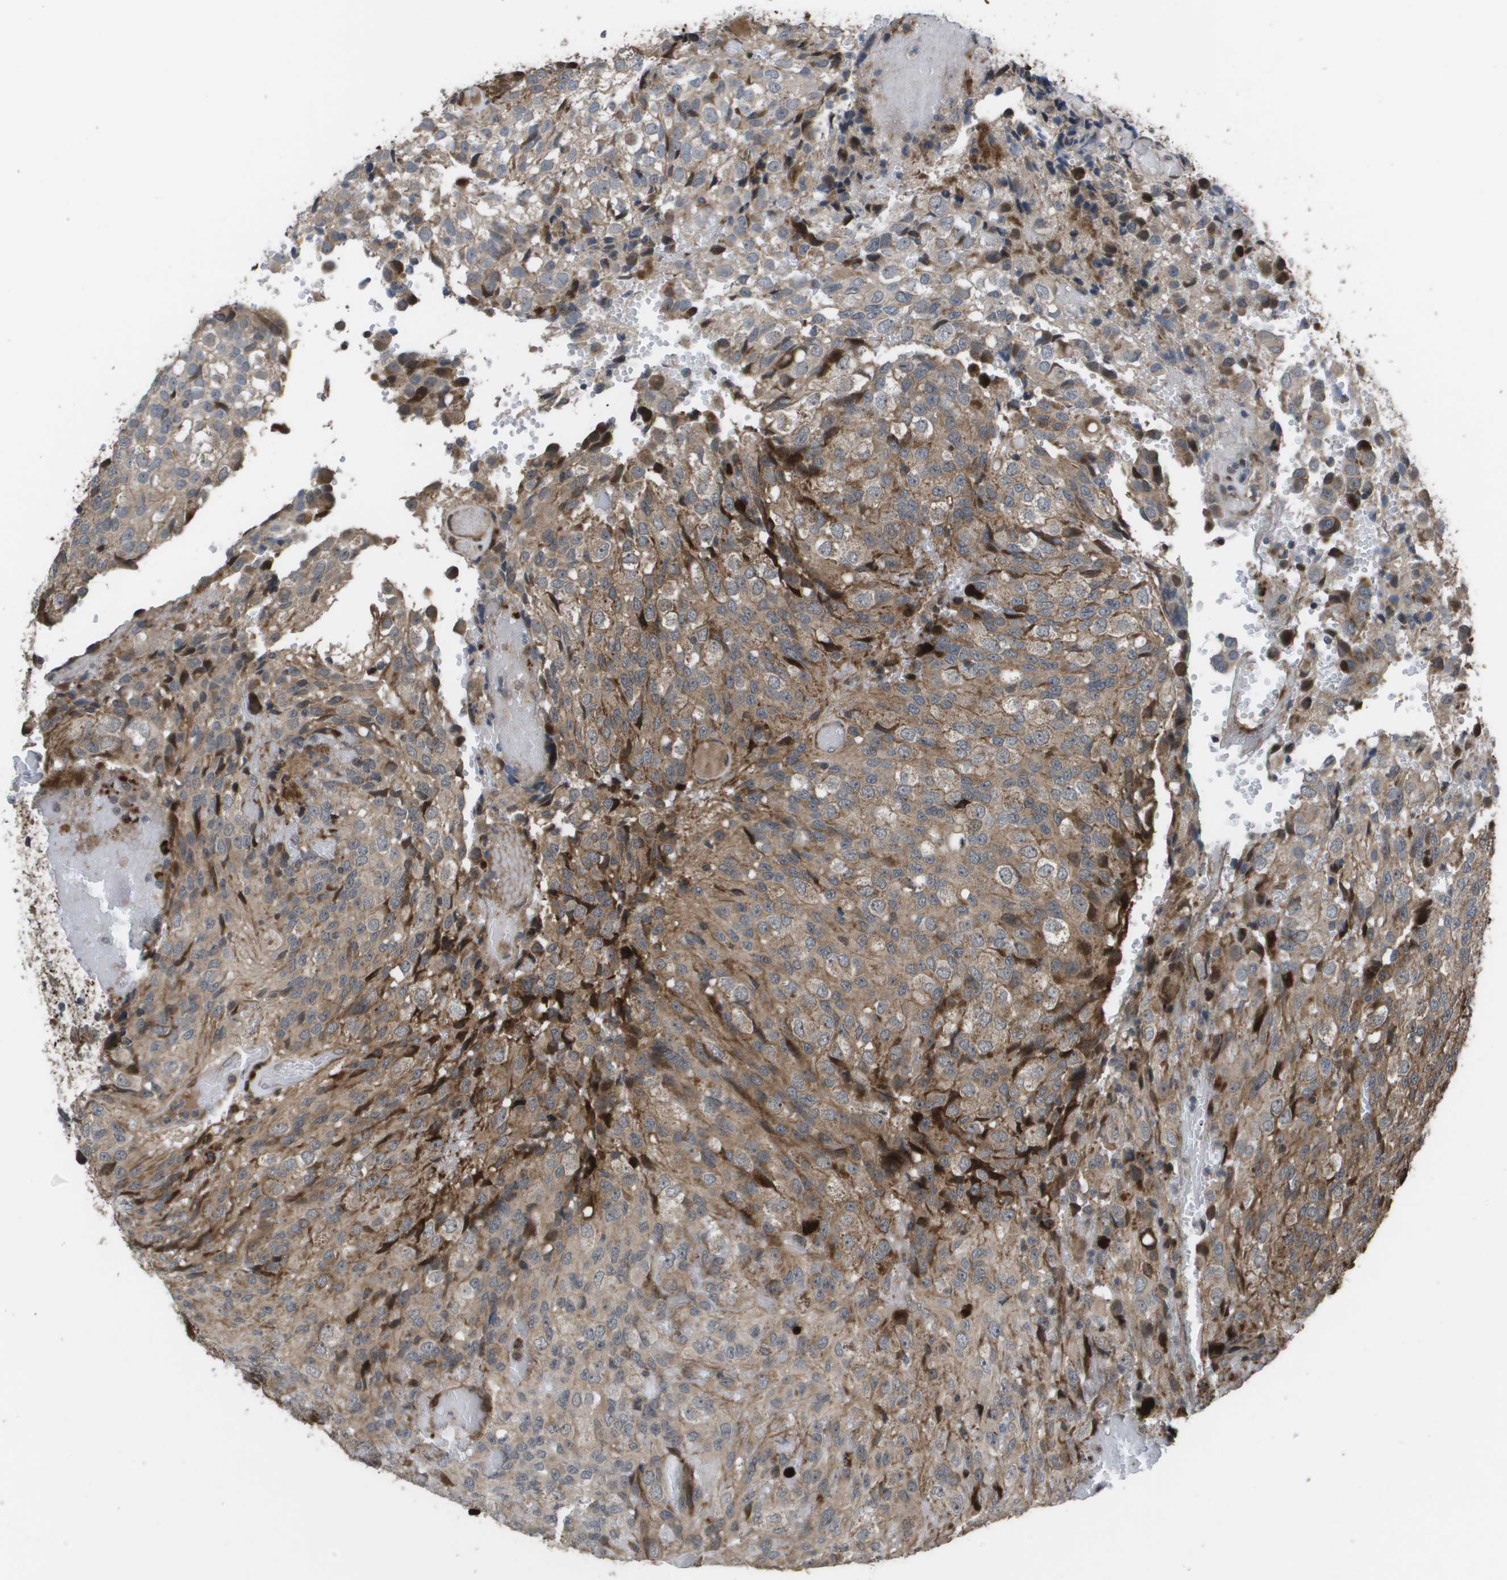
{"staining": {"intensity": "moderate", "quantity": "25%-75%", "location": "cytoplasmic/membranous,nuclear"}, "tissue": "glioma", "cell_type": "Tumor cells", "image_type": "cancer", "snomed": [{"axis": "morphology", "description": "Glioma, malignant, High grade"}, {"axis": "topography", "description": "Brain"}], "caption": "IHC of malignant glioma (high-grade) exhibits medium levels of moderate cytoplasmic/membranous and nuclear staining in about 25%-75% of tumor cells. The protein is stained brown, and the nuclei are stained in blue (DAB IHC with brightfield microscopy, high magnification).", "gene": "AXIN2", "patient": {"sex": "male", "age": 32}}